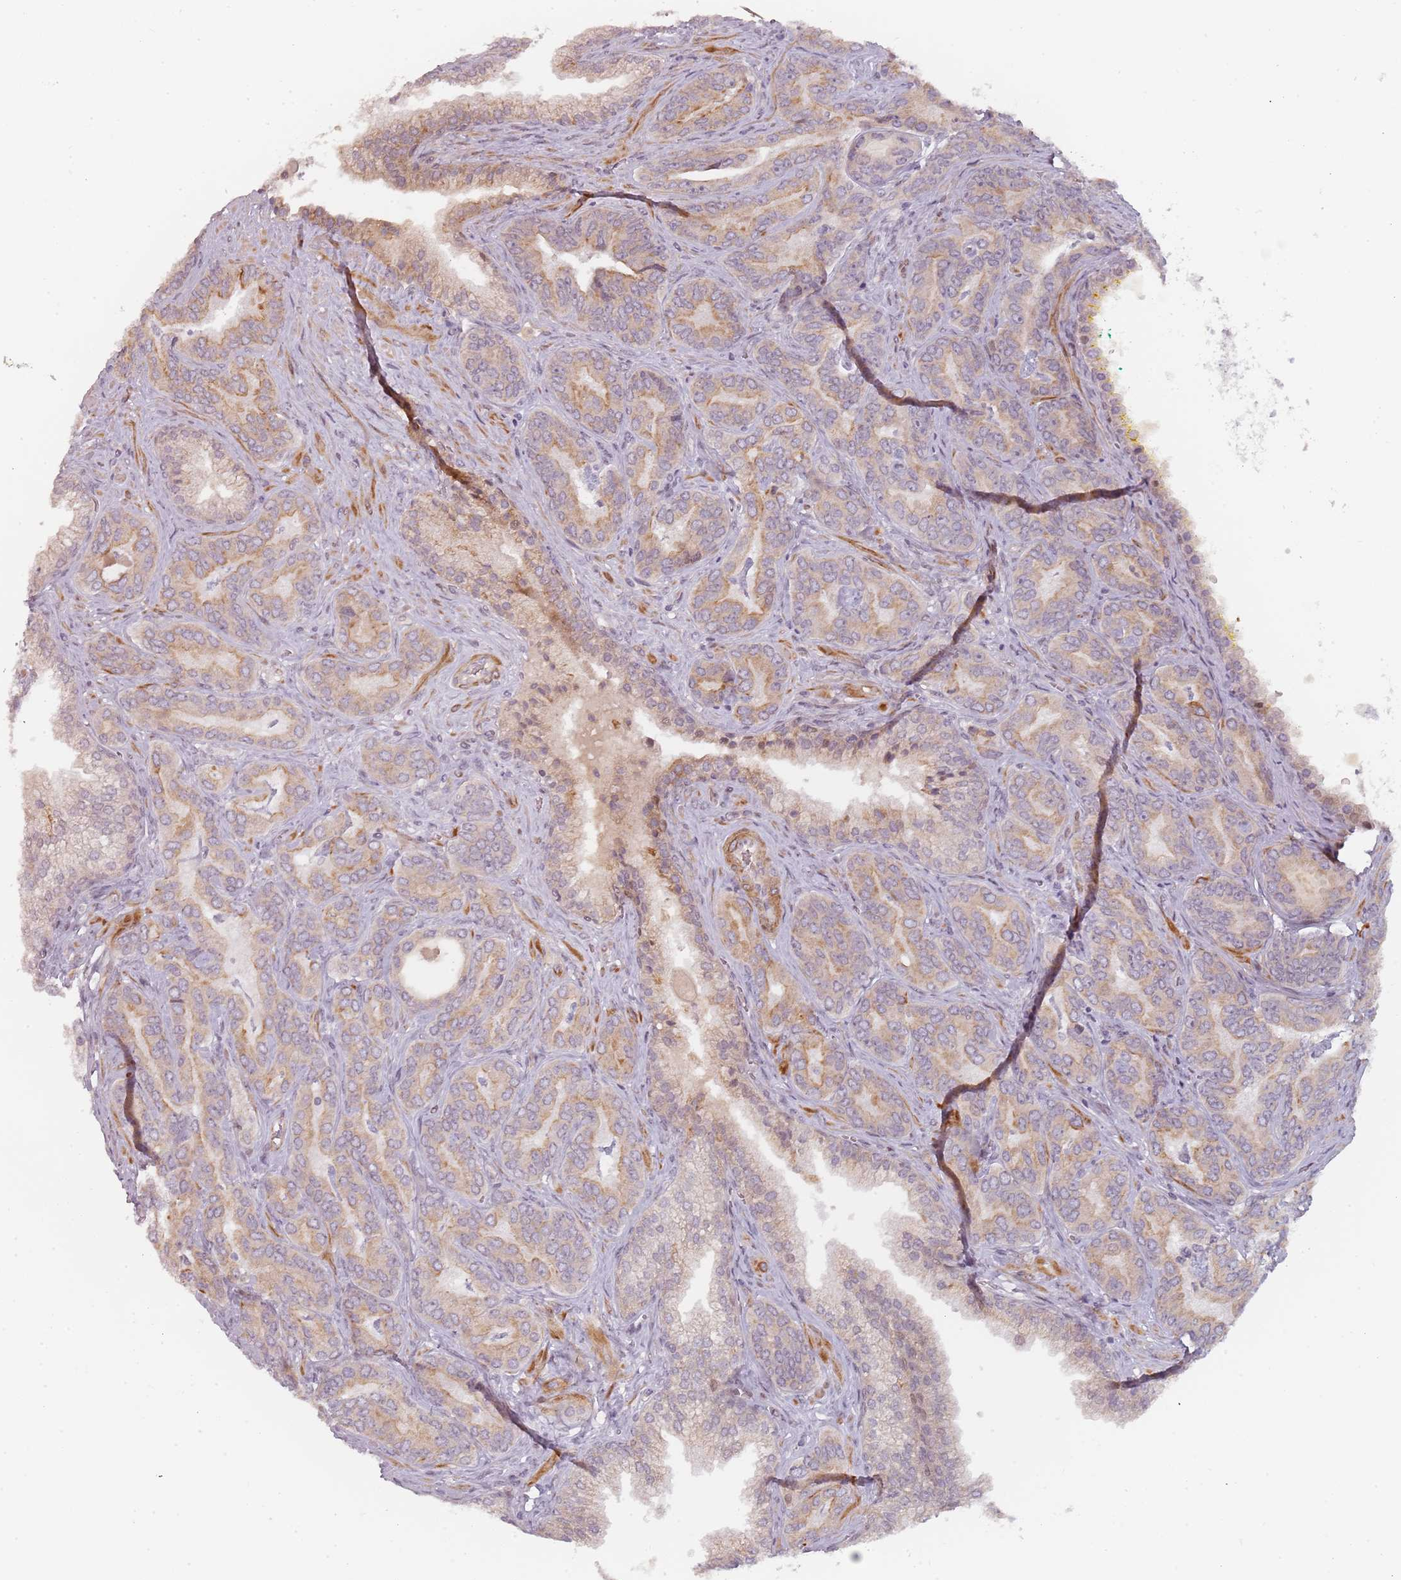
{"staining": {"intensity": "weak", "quantity": "<25%", "location": "cytoplasmic/membranous"}, "tissue": "prostate cancer", "cell_type": "Tumor cells", "image_type": "cancer", "snomed": [{"axis": "morphology", "description": "Adenocarcinoma, High grade"}, {"axis": "topography", "description": "Prostate"}], "caption": "There is no significant positivity in tumor cells of prostate cancer (high-grade adenocarcinoma).", "gene": "RPS6KA2", "patient": {"sex": "male", "age": 72}}